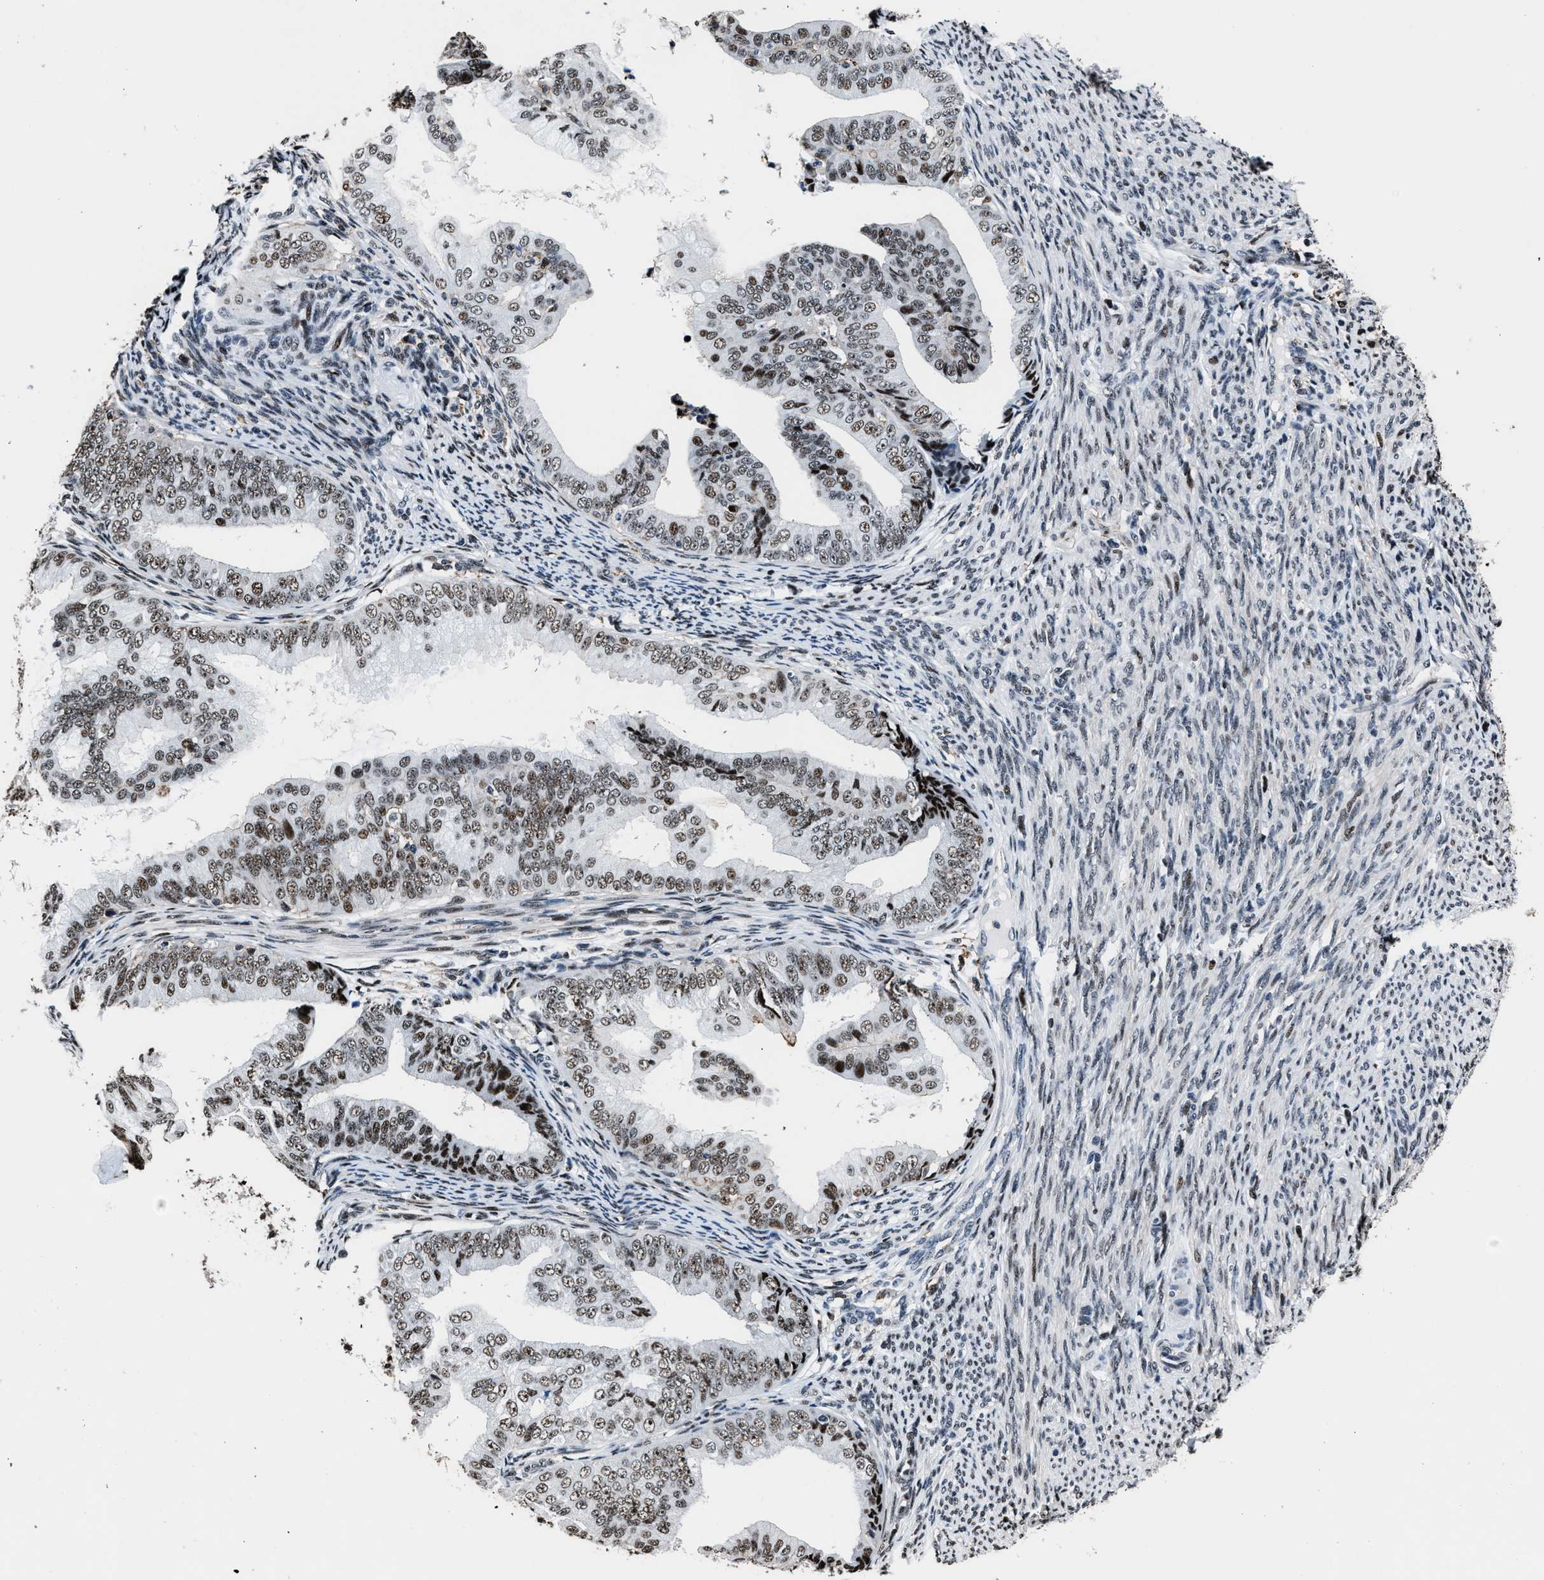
{"staining": {"intensity": "weak", "quantity": ">75%", "location": "nuclear"}, "tissue": "endometrial cancer", "cell_type": "Tumor cells", "image_type": "cancer", "snomed": [{"axis": "morphology", "description": "Adenocarcinoma, NOS"}, {"axis": "topography", "description": "Endometrium"}], "caption": "This image displays IHC staining of adenocarcinoma (endometrial), with low weak nuclear positivity in approximately >75% of tumor cells.", "gene": "PPIE", "patient": {"sex": "female", "age": 63}}